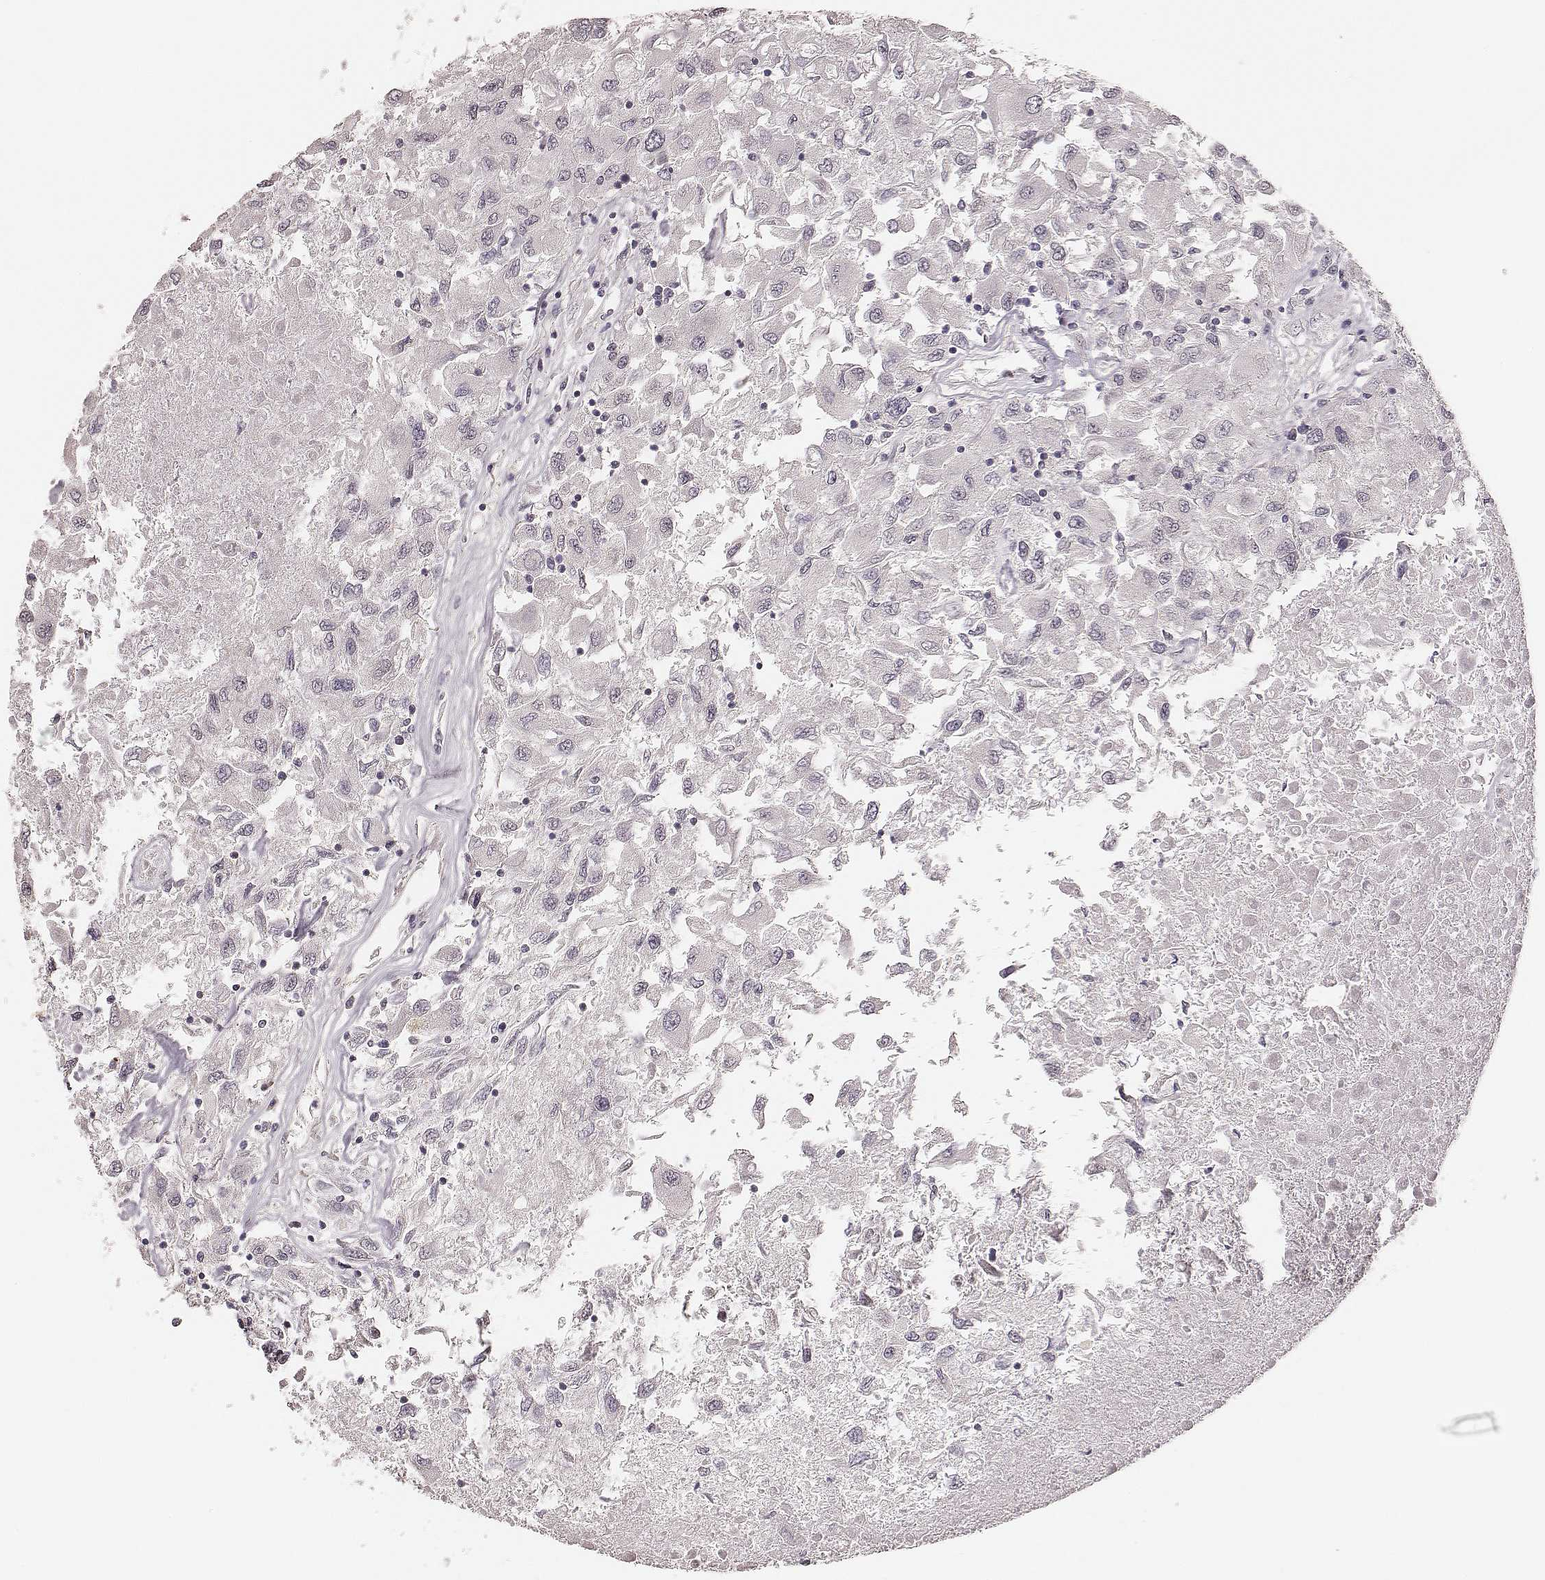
{"staining": {"intensity": "negative", "quantity": "none", "location": "none"}, "tissue": "renal cancer", "cell_type": "Tumor cells", "image_type": "cancer", "snomed": [{"axis": "morphology", "description": "Adenocarcinoma, NOS"}, {"axis": "topography", "description": "Kidney"}], "caption": "Immunohistochemistry micrograph of neoplastic tissue: renal adenocarcinoma stained with DAB (3,3'-diaminobenzidine) reveals no significant protein positivity in tumor cells.", "gene": "LY6K", "patient": {"sex": "female", "age": 76}}